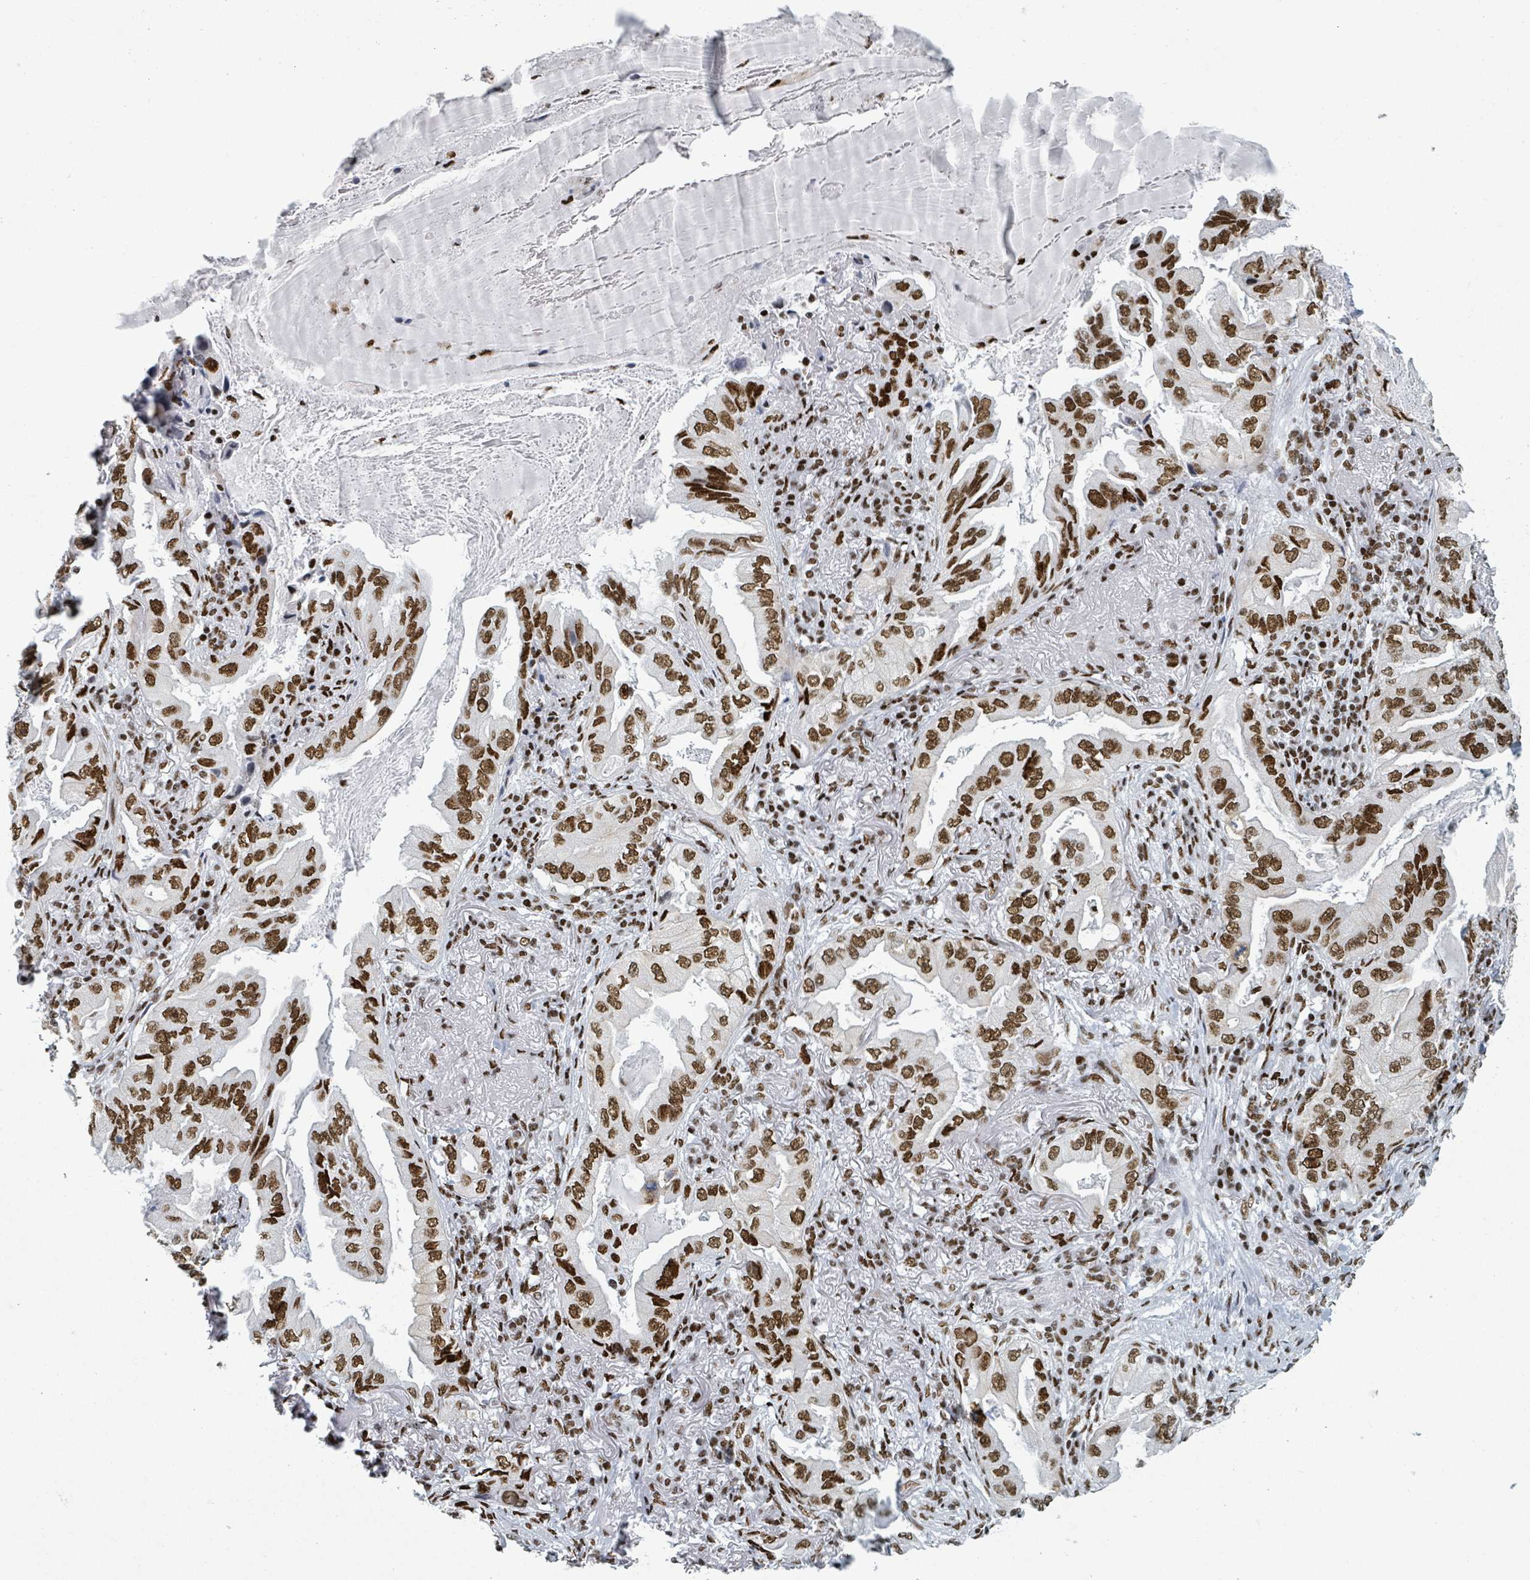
{"staining": {"intensity": "moderate", "quantity": ">75%", "location": "nuclear"}, "tissue": "lung cancer", "cell_type": "Tumor cells", "image_type": "cancer", "snomed": [{"axis": "morphology", "description": "Adenocarcinoma, NOS"}, {"axis": "topography", "description": "Lung"}], "caption": "Human lung cancer (adenocarcinoma) stained with a protein marker shows moderate staining in tumor cells.", "gene": "DHX16", "patient": {"sex": "female", "age": 69}}